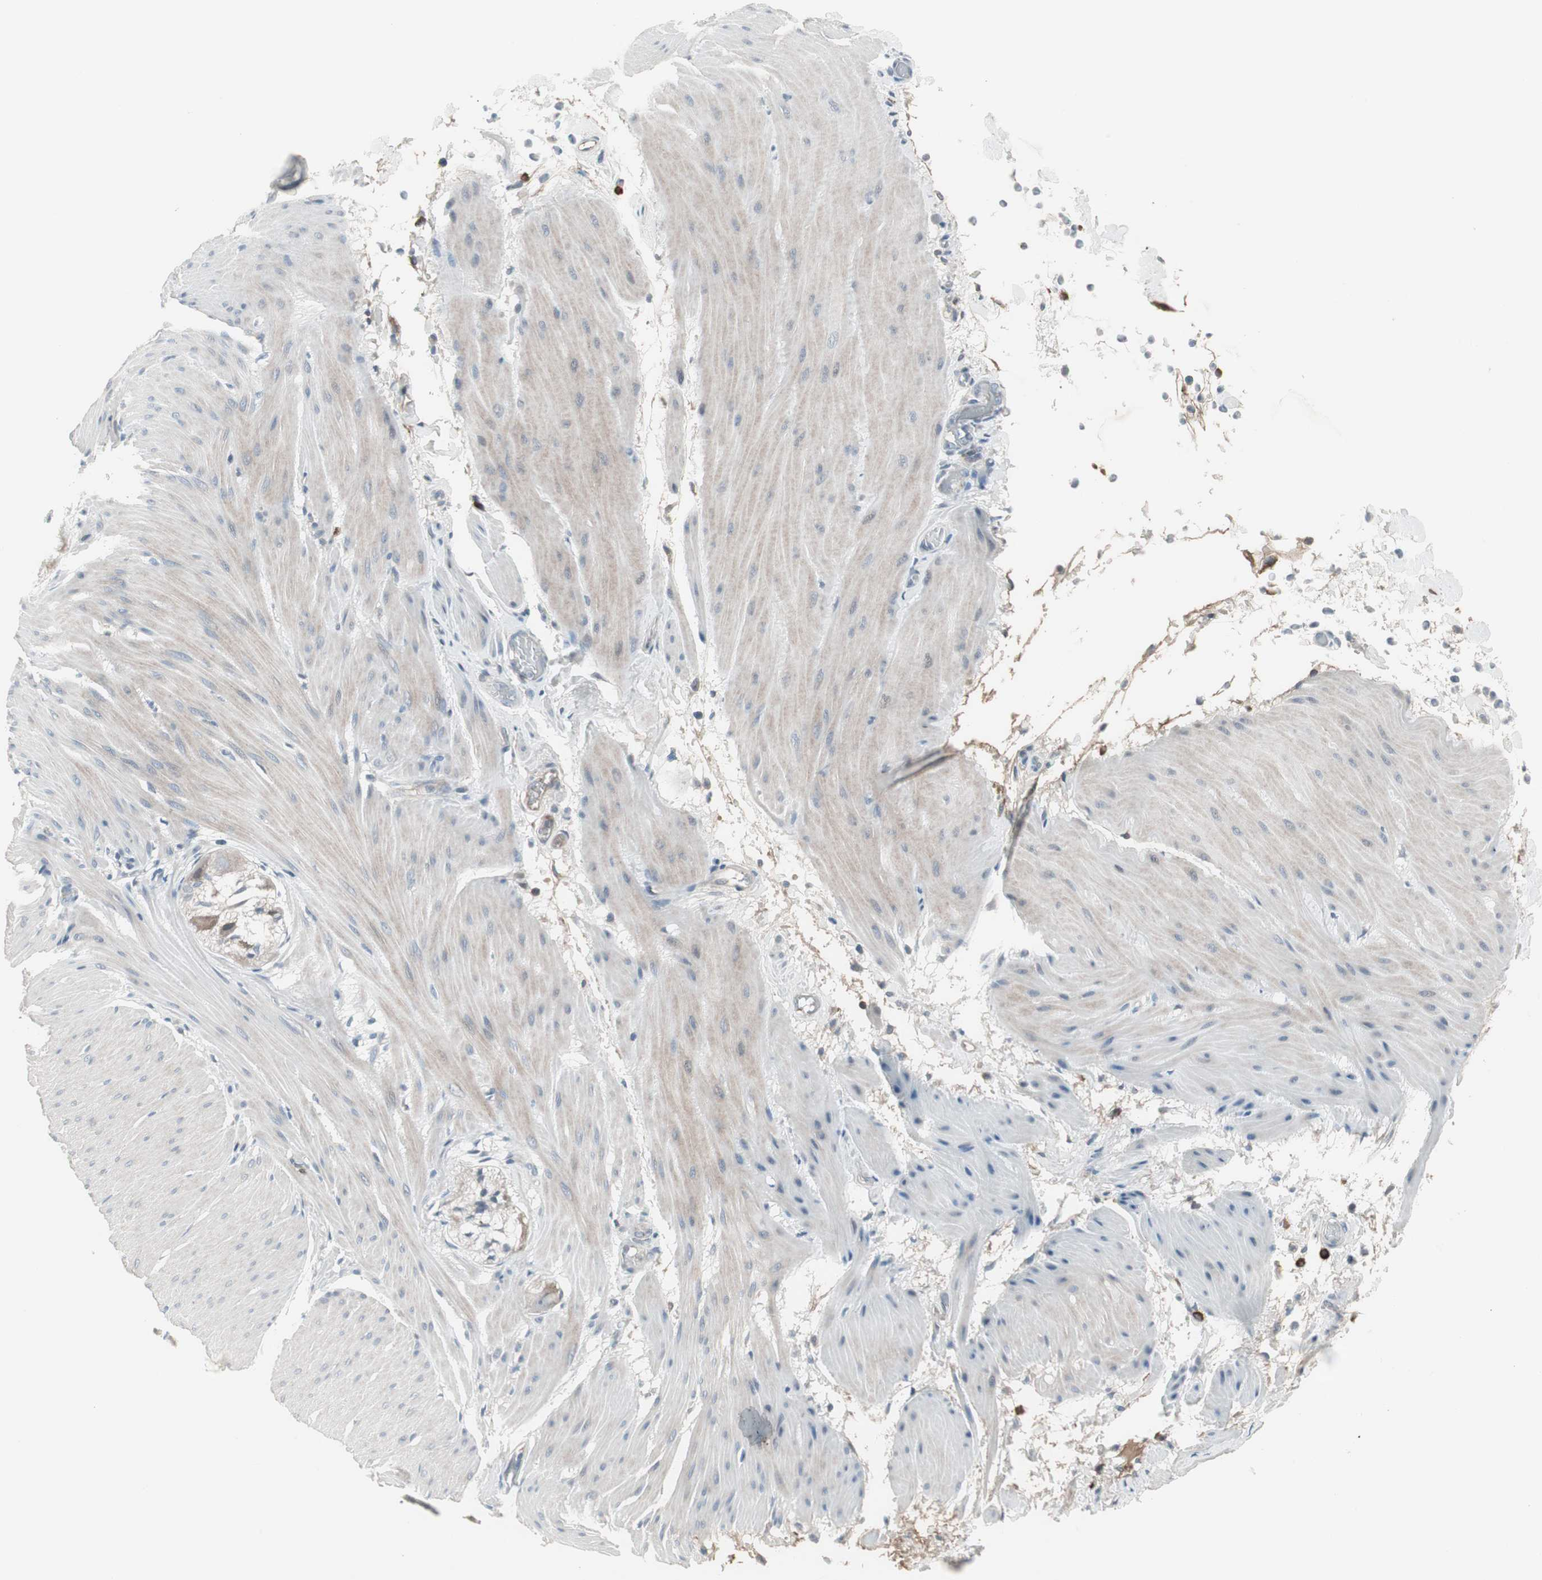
{"staining": {"intensity": "weak", "quantity": "25%-75%", "location": "cytoplasmic/membranous"}, "tissue": "smooth muscle", "cell_type": "Smooth muscle cells", "image_type": "normal", "snomed": [{"axis": "morphology", "description": "Normal tissue, NOS"}, {"axis": "topography", "description": "Smooth muscle"}, {"axis": "topography", "description": "Colon"}], "caption": "The histopathology image exhibits staining of benign smooth muscle, revealing weak cytoplasmic/membranous protein positivity (brown color) within smooth muscle cells. (IHC, brightfield microscopy, high magnification).", "gene": "ZSCAN32", "patient": {"sex": "male", "age": 67}}